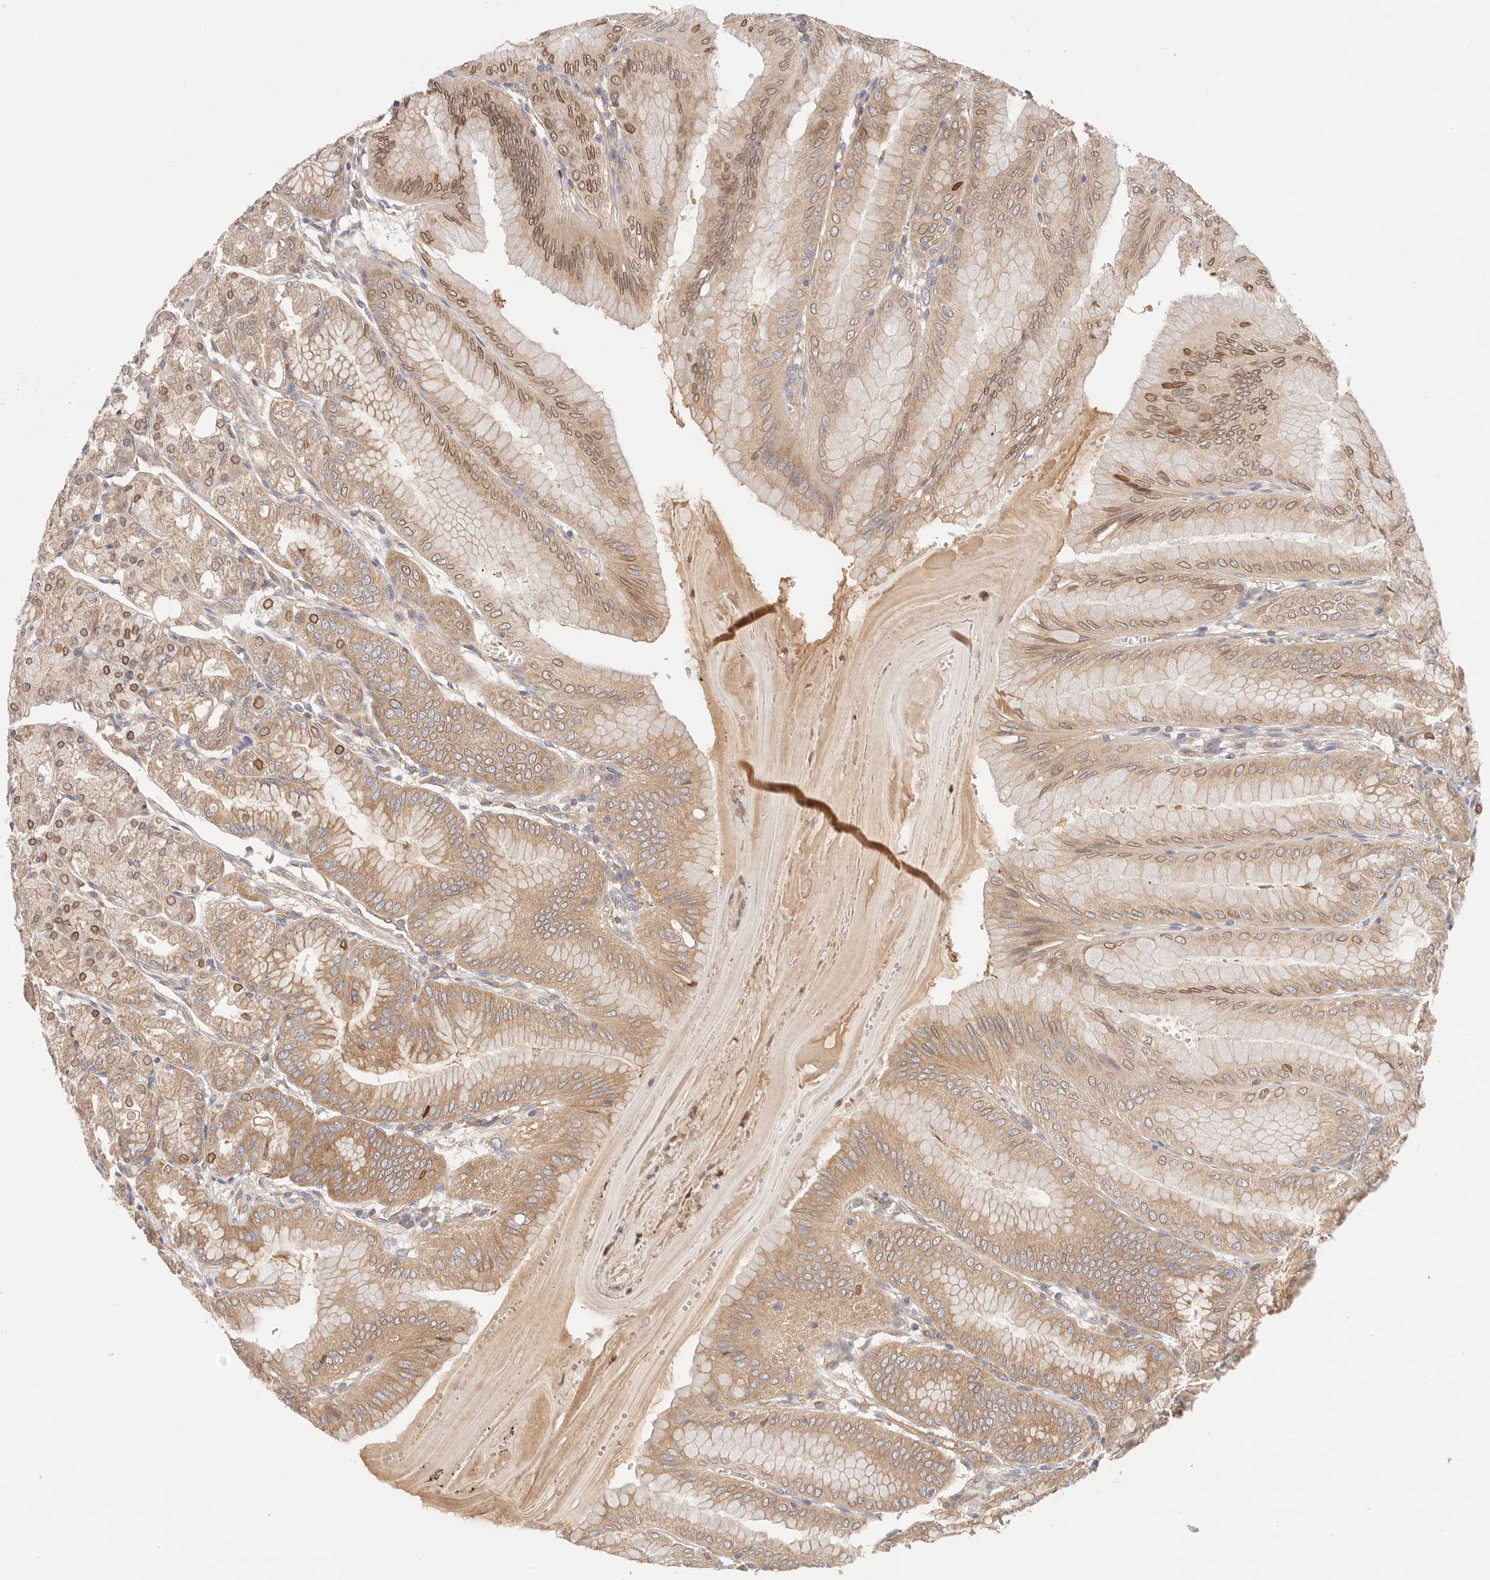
{"staining": {"intensity": "moderate", "quantity": ">75%", "location": "cytoplasmic/membranous,nuclear"}, "tissue": "stomach", "cell_type": "Glandular cells", "image_type": "normal", "snomed": [{"axis": "morphology", "description": "Normal tissue, NOS"}, {"axis": "topography", "description": "Stomach, lower"}], "caption": "This is a micrograph of immunohistochemistry (IHC) staining of benign stomach, which shows moderate positivity in the cytoplasmic/membranous,nuclear of glandular cells.", "gene": "KCMF1", "patient": {"sex": "male", "age": 71}}